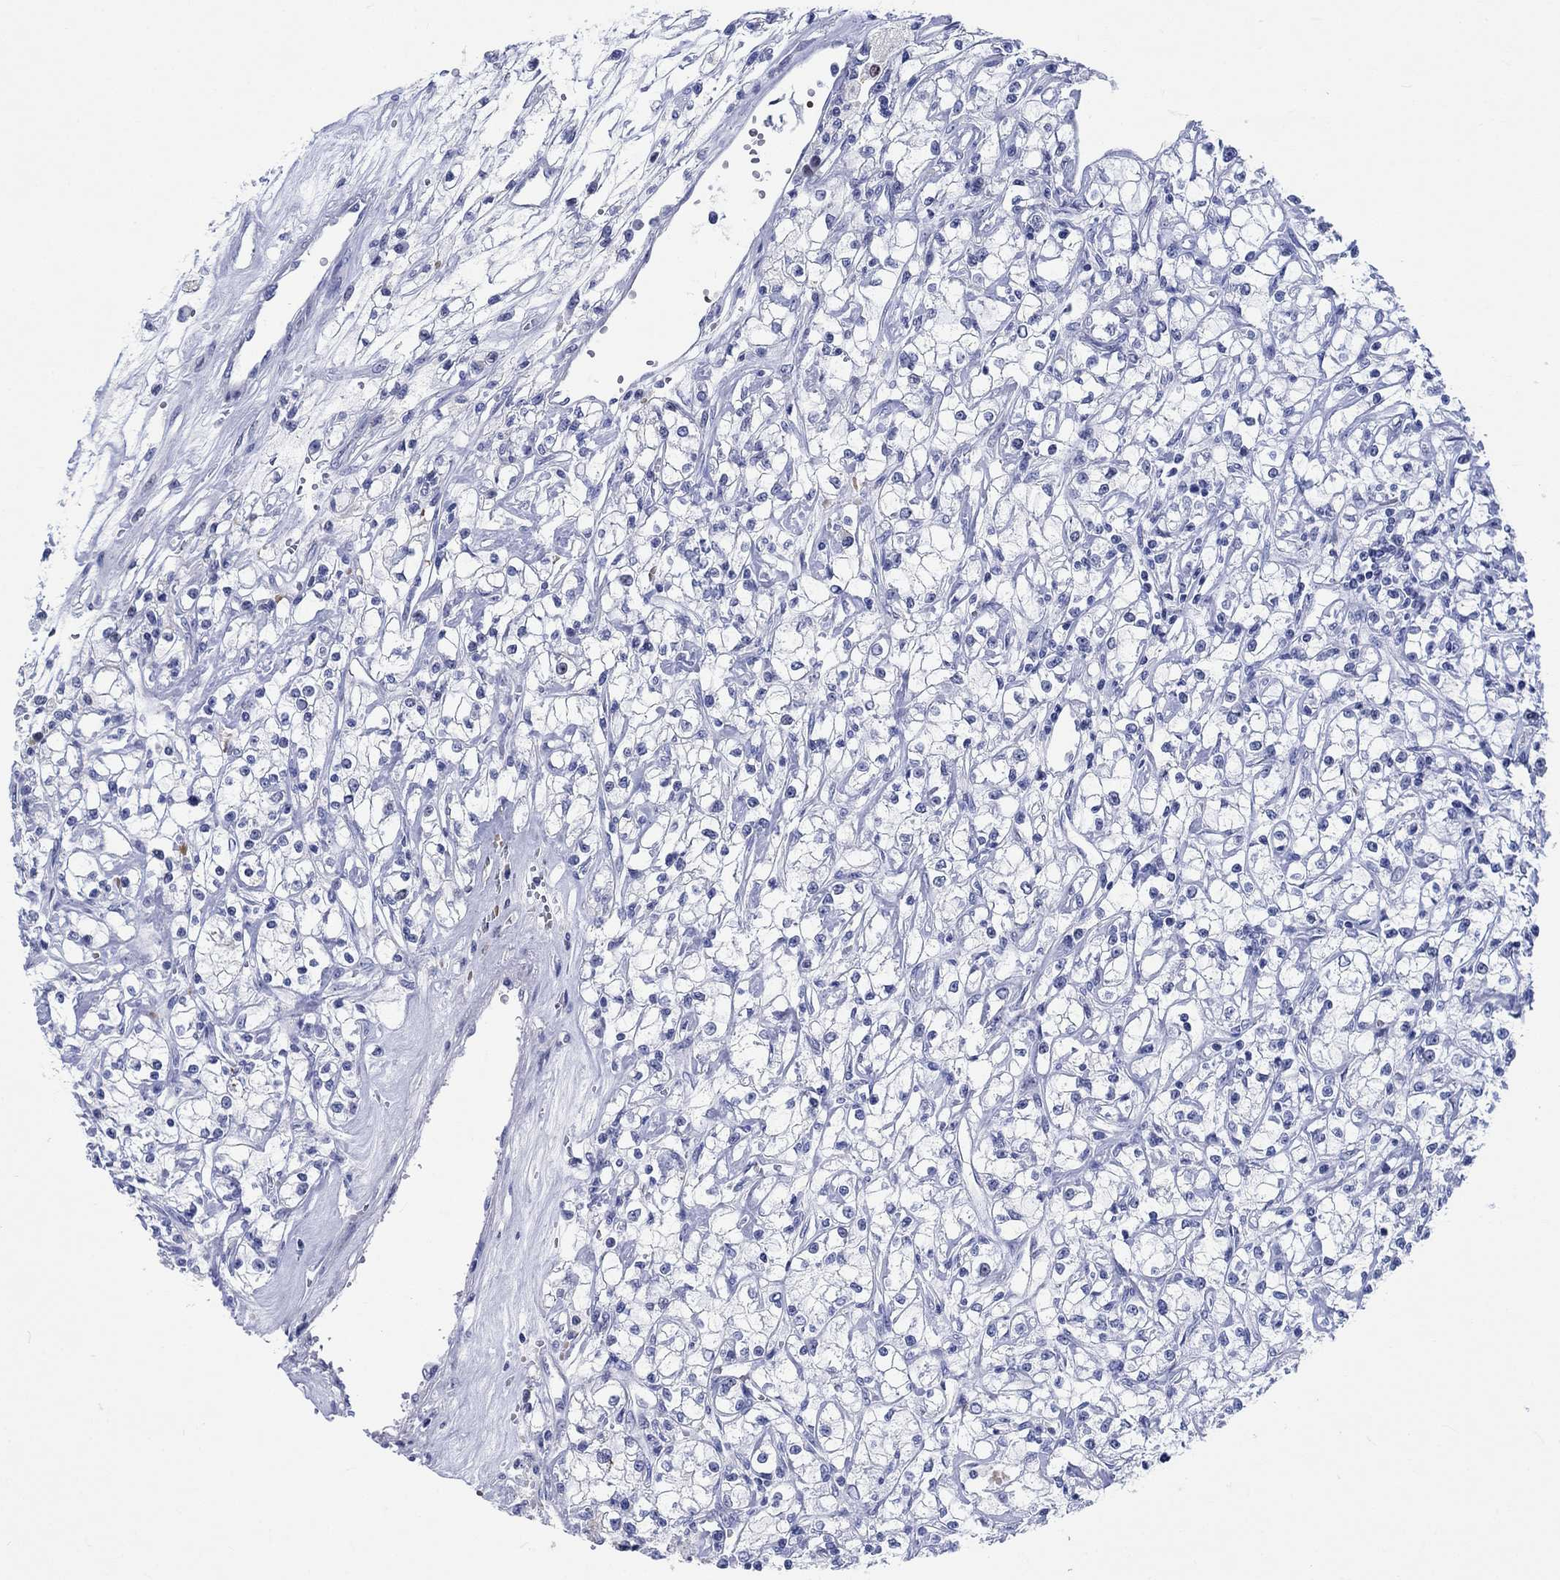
{"staining": {"intensity": "negative", "quantity": "none", "location": "none"}, "tissue": "renal cancer", "cell_type": "Tumor cells", "image_type": "cancer", "snomed": [{"axis": "morphology", "description": "Adenocarcinoma, NOS"}, {"axis": "topography", "description": "Kidney"}], "caption": "High magnification brightfield microscopy of renal cancer stained with DAB (brown) and counterstained with hematoxylin (blue): tumor cells show no significant expression.", "gene": "ZNF446", "patient": {"sex": "female", "age": 59}}